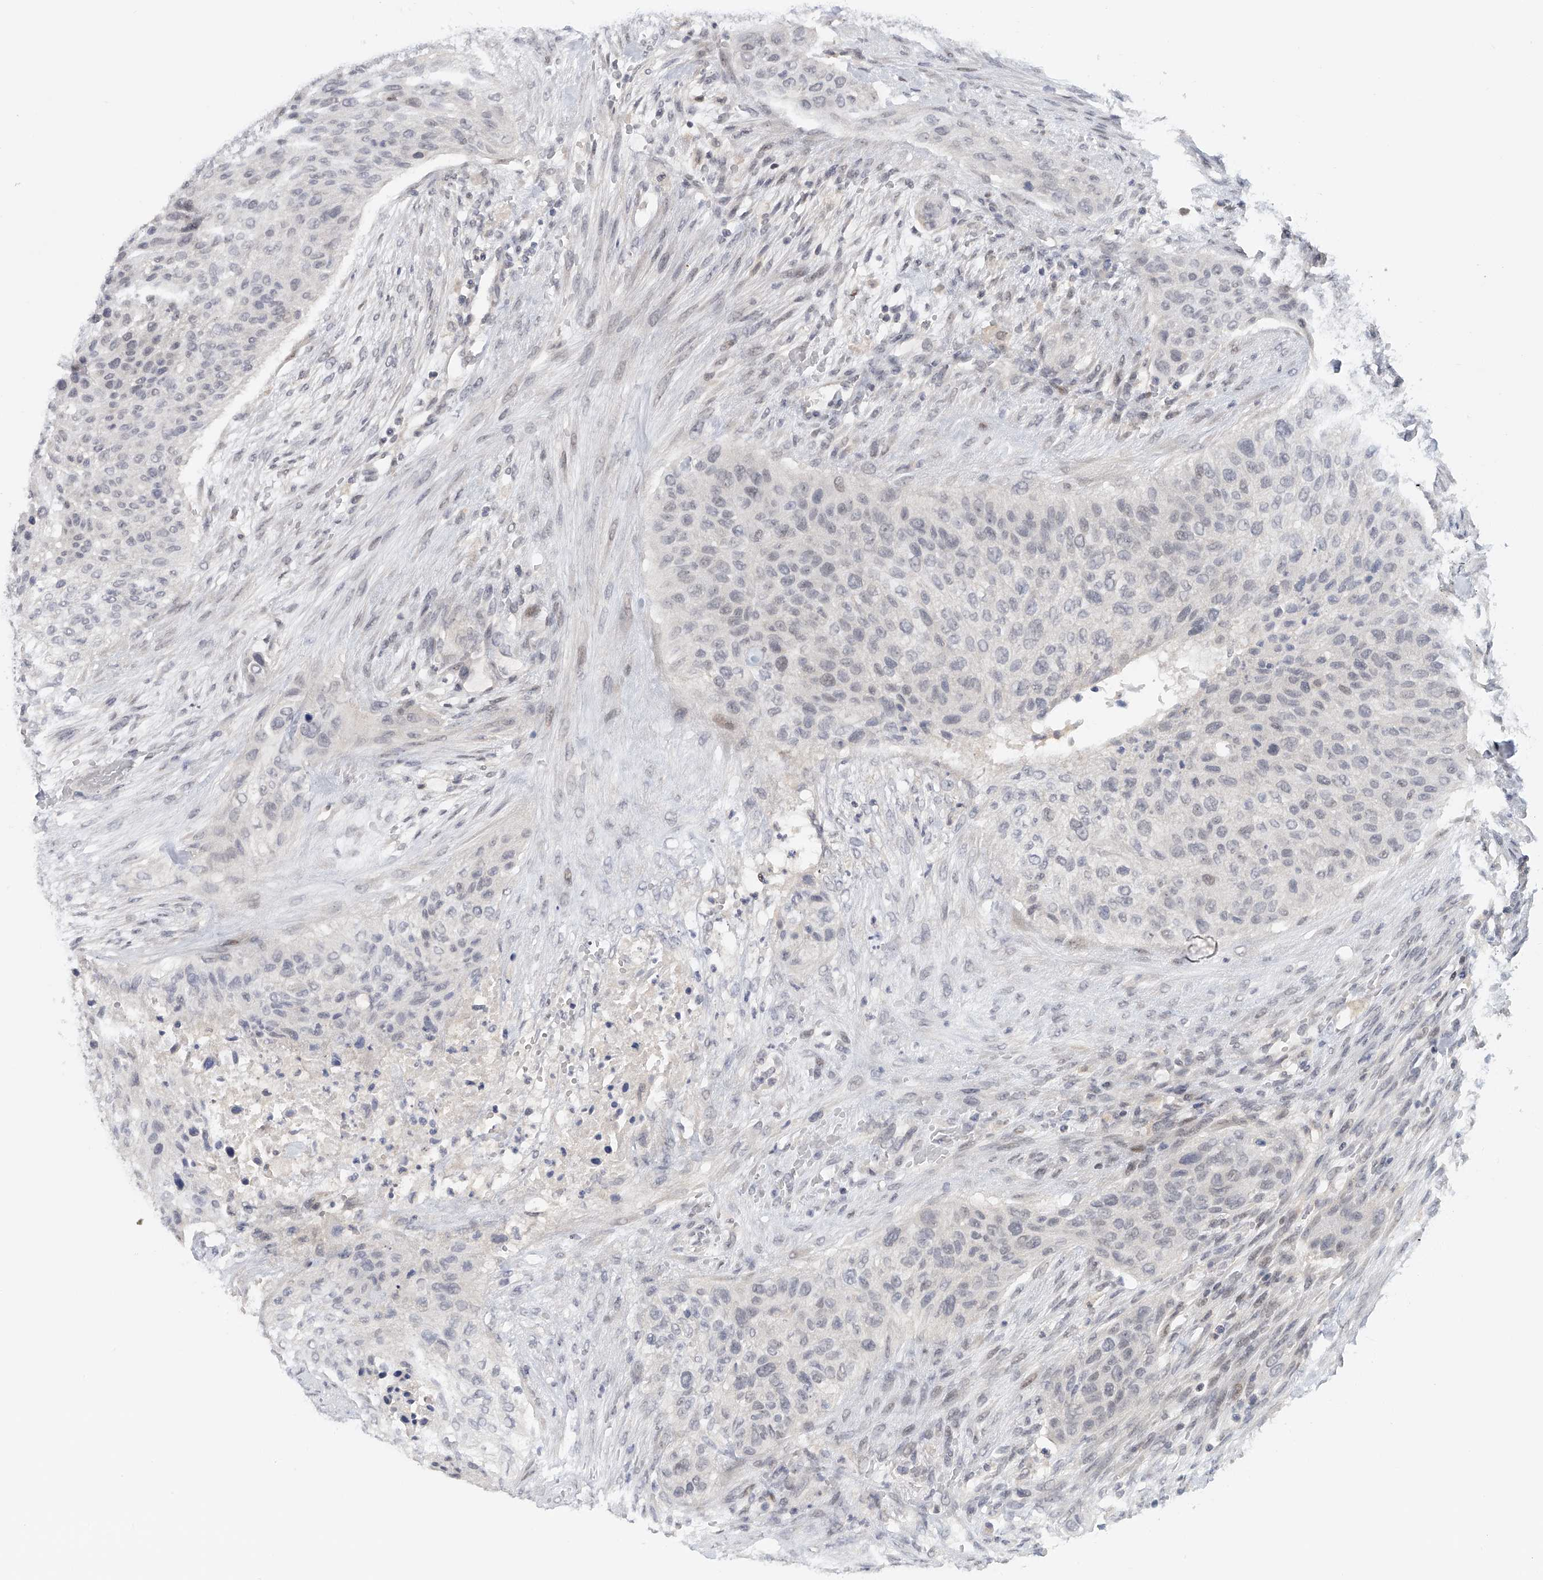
{"staining": {"intensity": "weak", "quantity": "<25%", "location": "nuclear"}, "tissue": "urothelial cancer", "cell_type": "Tumor cells", "image_type": "cancer", "snomed": [{"axis": "morphology", "description": "Urothelial carcinoma, High grade"}, {"axis": "topography", "description": "Urinary bladder"}], "caption": "Human urothelial cancer stained for a protein using immunohistochemistry (IHC) reveals no expression in tumor cells.", "gene": "DDX43", "patient": {"sex": "male", "age": 35}}